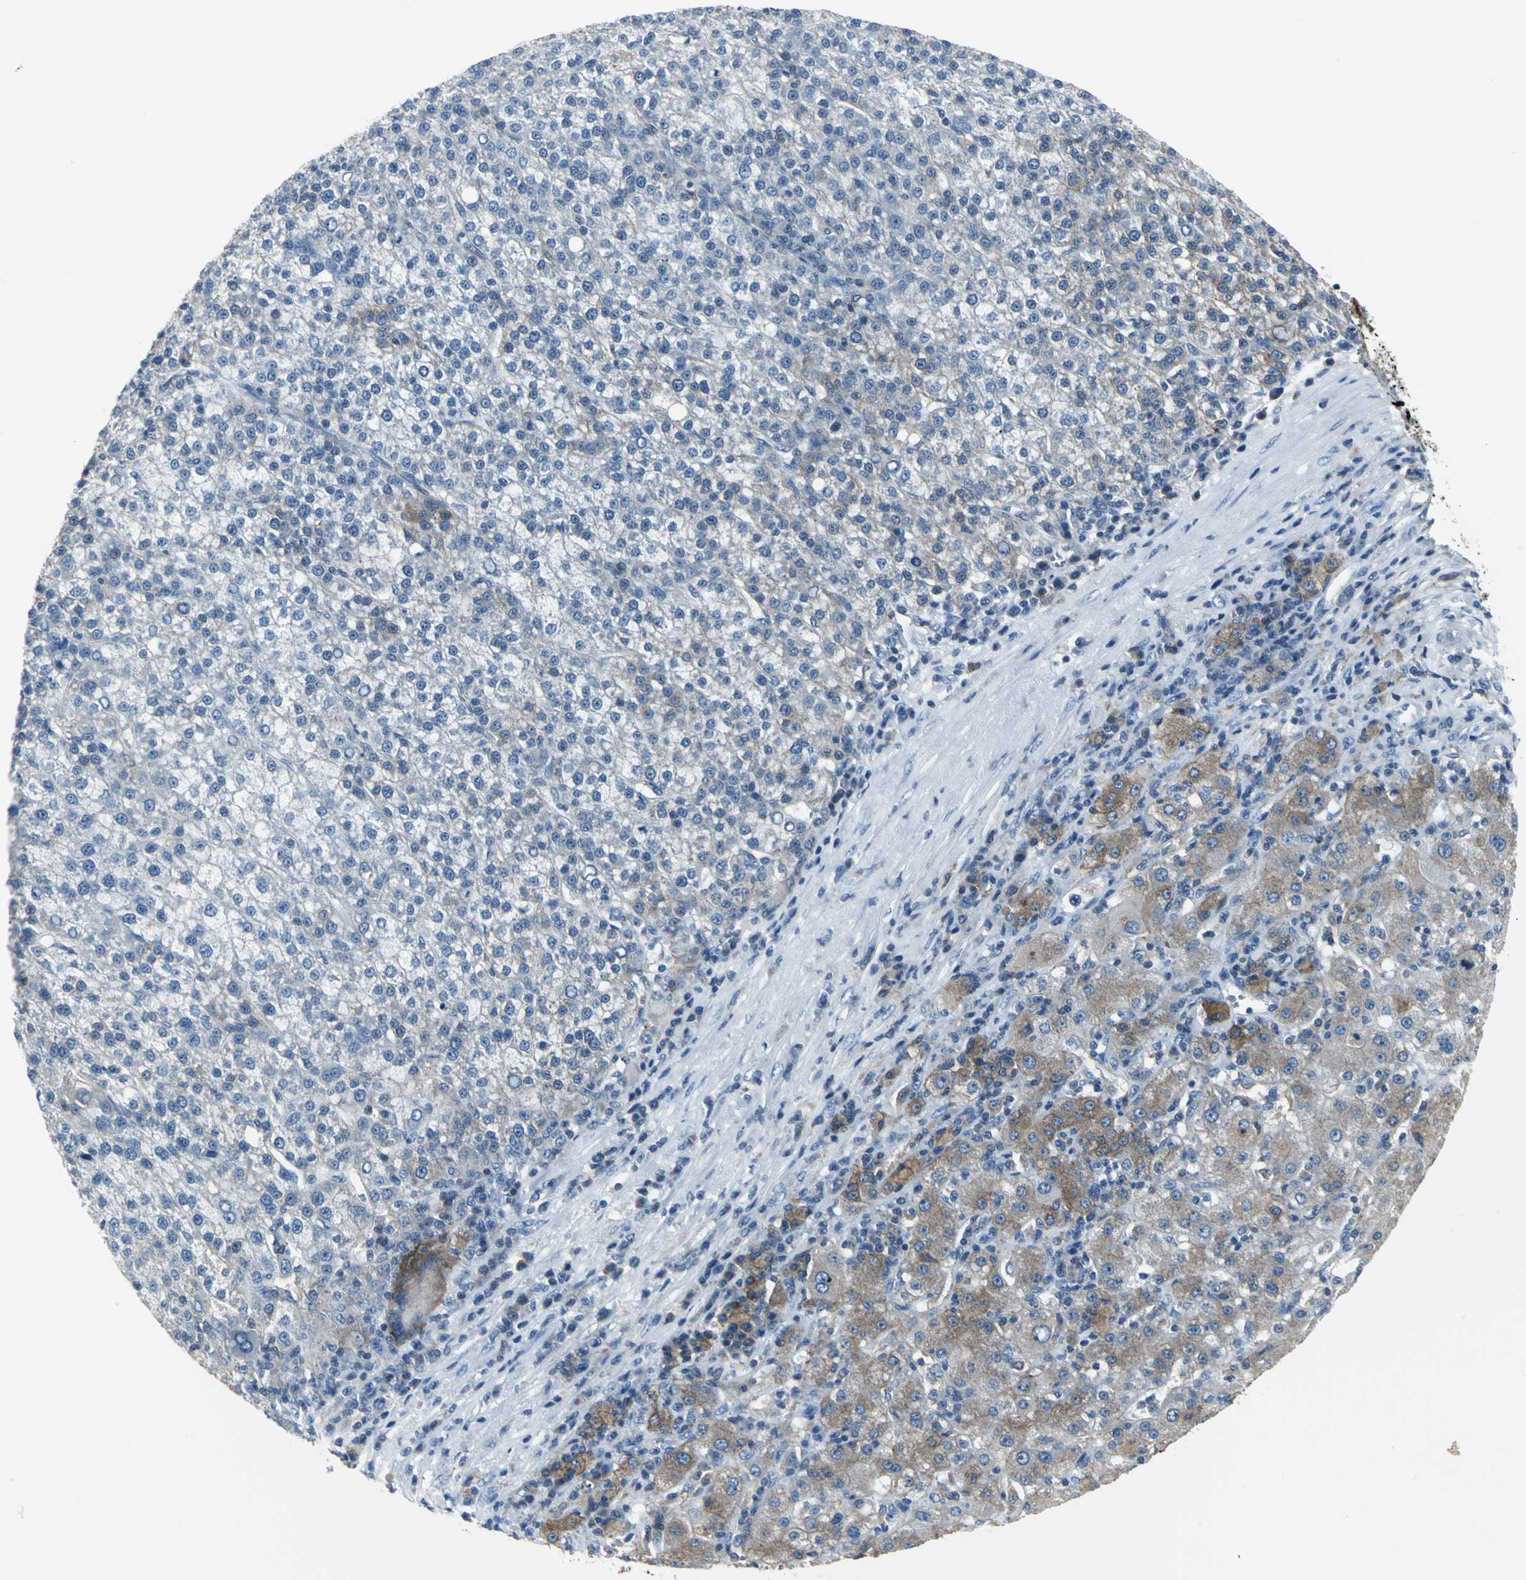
{"staining": {"intensity": "moderate", "quantity": ">75%", "location": "cytoplasmic/membranous"}, "tissue": "liver cancer", "cell_type": "Tumor cells", "image_type": "cancer", "snomed": [{"axis": "morphology", "description": "Carcinoma, Hepatocellular, NOS"}, {"axis": "topography", "description": "Liver"}], "caption": "Immunohistochemistry (IHC) histopathology image of human liver cancer stained for a protein (brown), which demonstrates medium levels of moderate cytoplasmic/membranous positivity in about >75% of tumor cells.", "gene": "IQGAP2", "patient": {"sex": "female", "age": 58}}